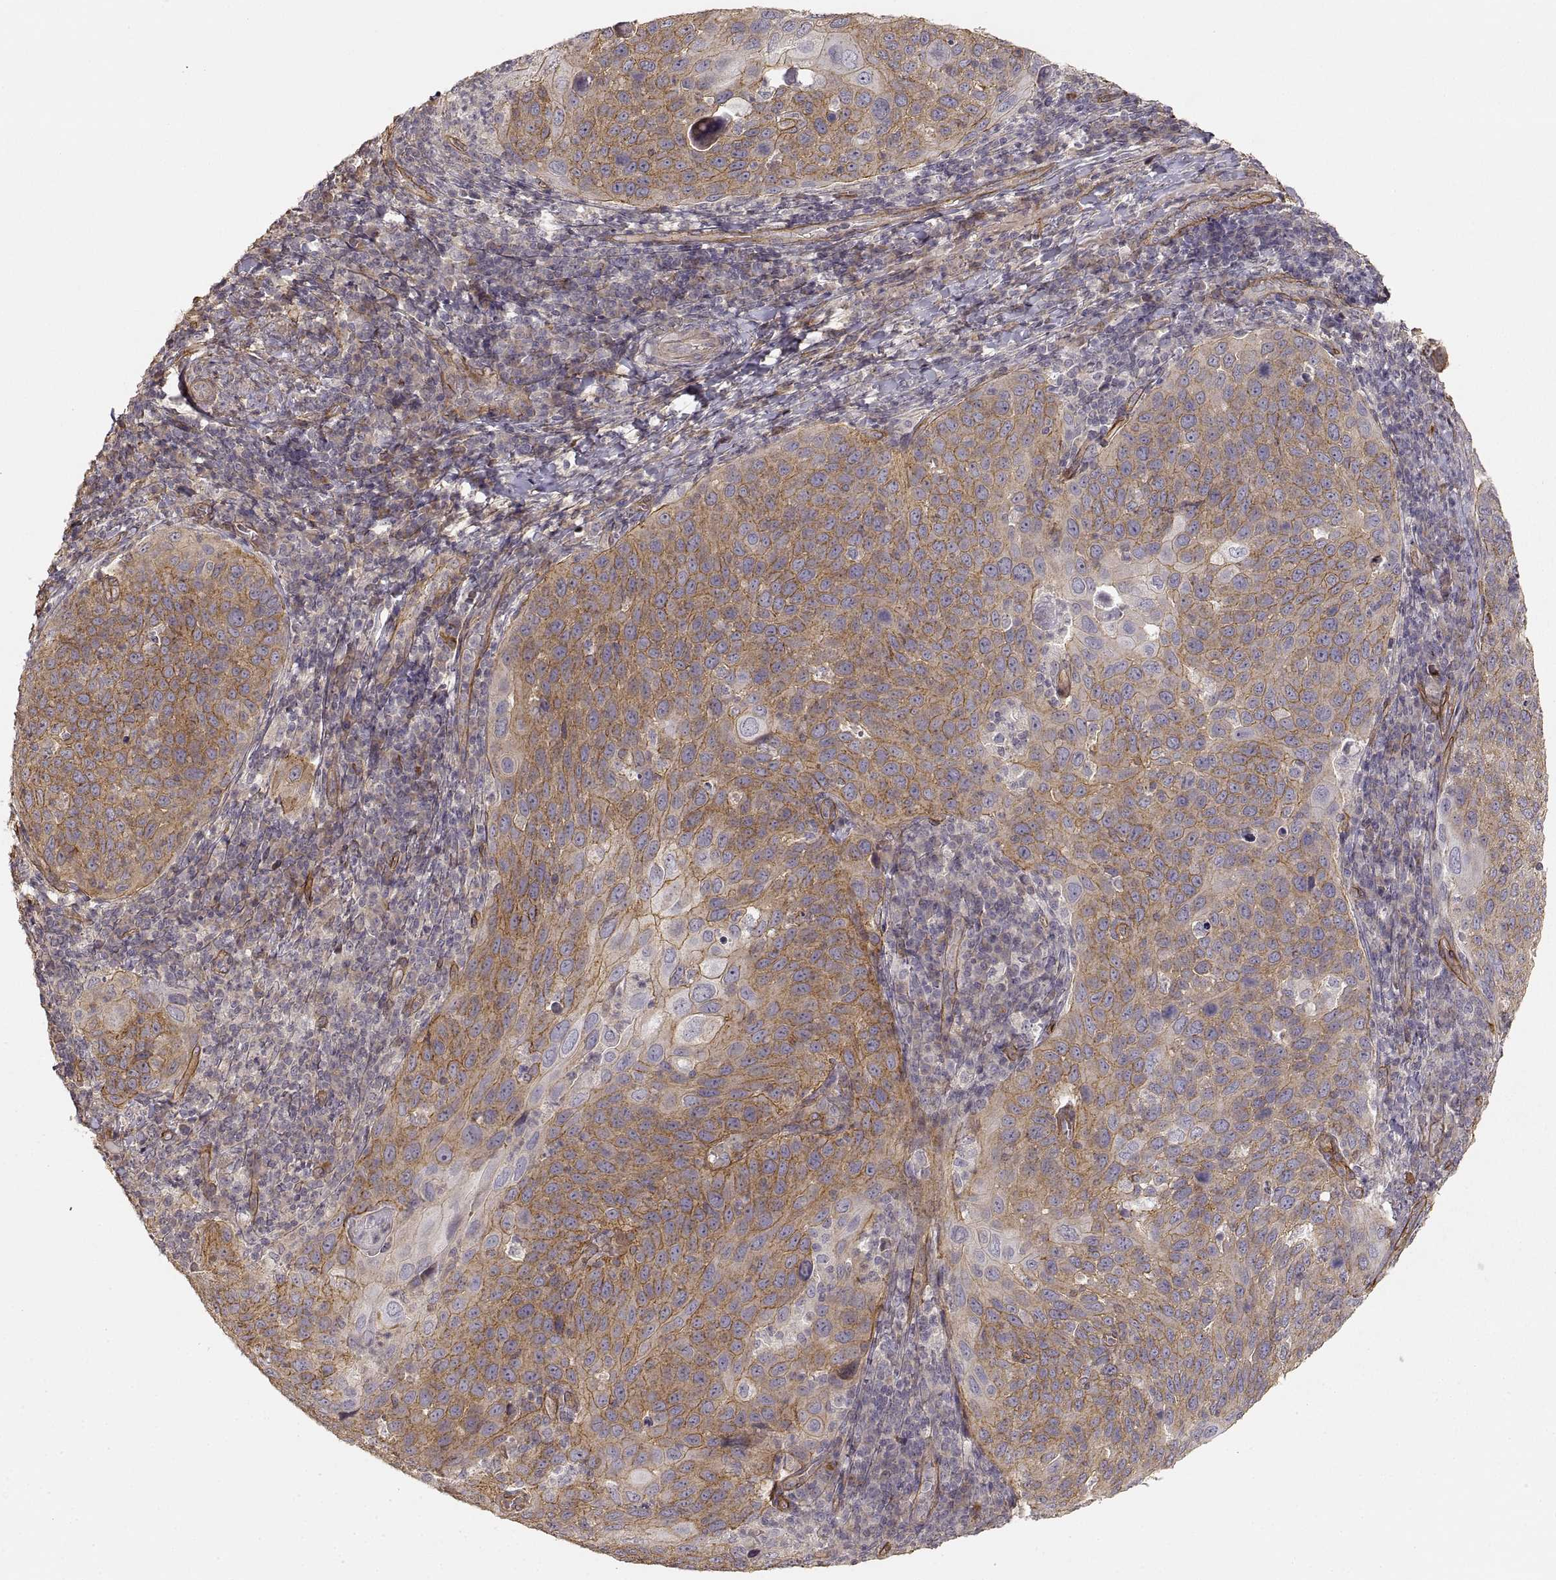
{"staining": {"intensity": "moderate", "quantity": ">75%", "location": "cytoplasmic/membranous"}, "tissue": "cervical cancer", "cell_type": "Tumor cells", "image_type": "cancer", "snomed": [{"axis": "morphology", "description": "Squamous cell carcinoma, NOS"}, {"axis": "topography", "description": "Cervix"}], "caption": "Tumor cells exhibit medium levels of moderate cytoplasmic/membranous expression in about >75% of cells in human squamous cell carcinoma (cervical). Nuclei are stained in blue.", "gene": "LAMA4", "patient": {"sex": "female", "age": 54}}